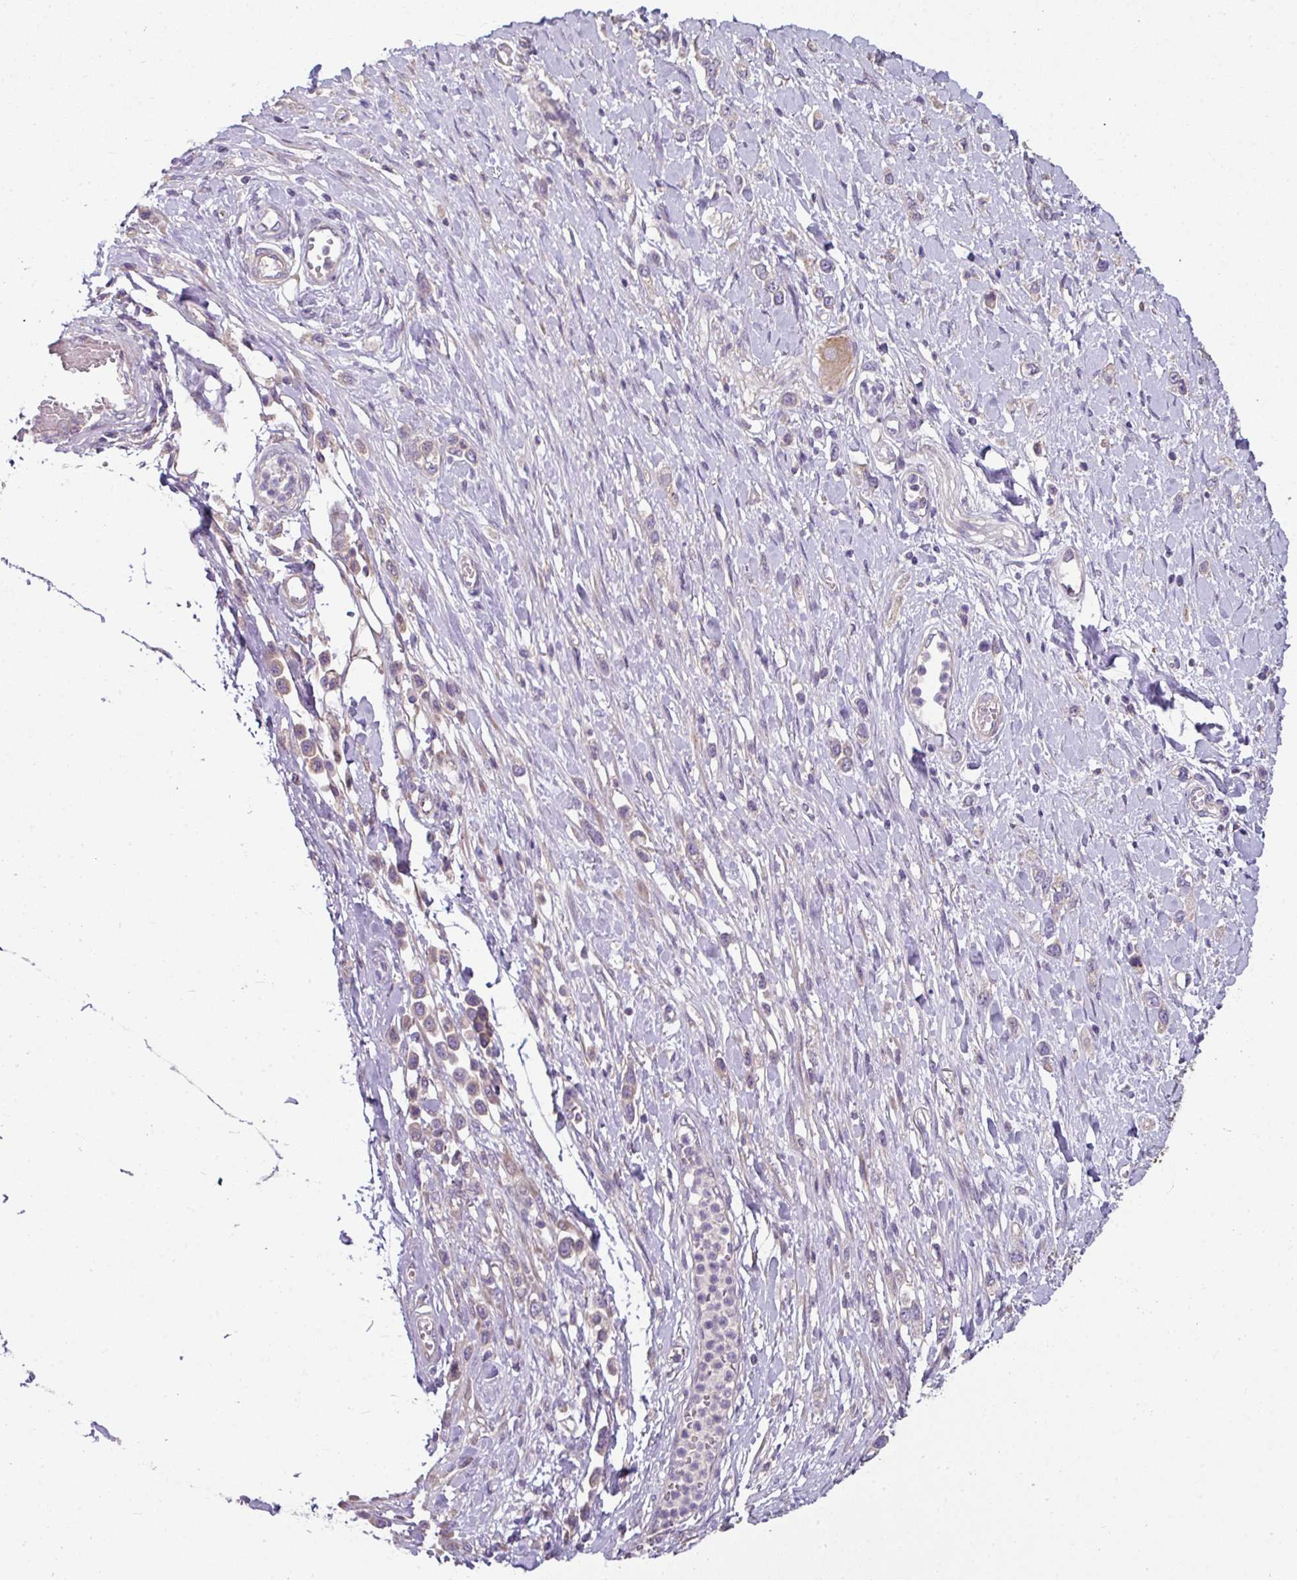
{"staining": {"intensity": "weak", "quantity": "<25%", "location": "cytoplasmic/membranous"}, "tissue": "stomach cancer", "cell_type": "Tumor cells", "image_type": "cancer", "snomed": [{"axis": "morphology", "description": "Adenocarcinoma, NOS"}, {"axis": "topography", "description": "Stomach"}], "caption": "The micrograph demonstrates no staining of tumor cells in stomach cancer (adenocarcinoma).", "gene": "LRRC9", "patient": {"sex": "female", "age": 65}}